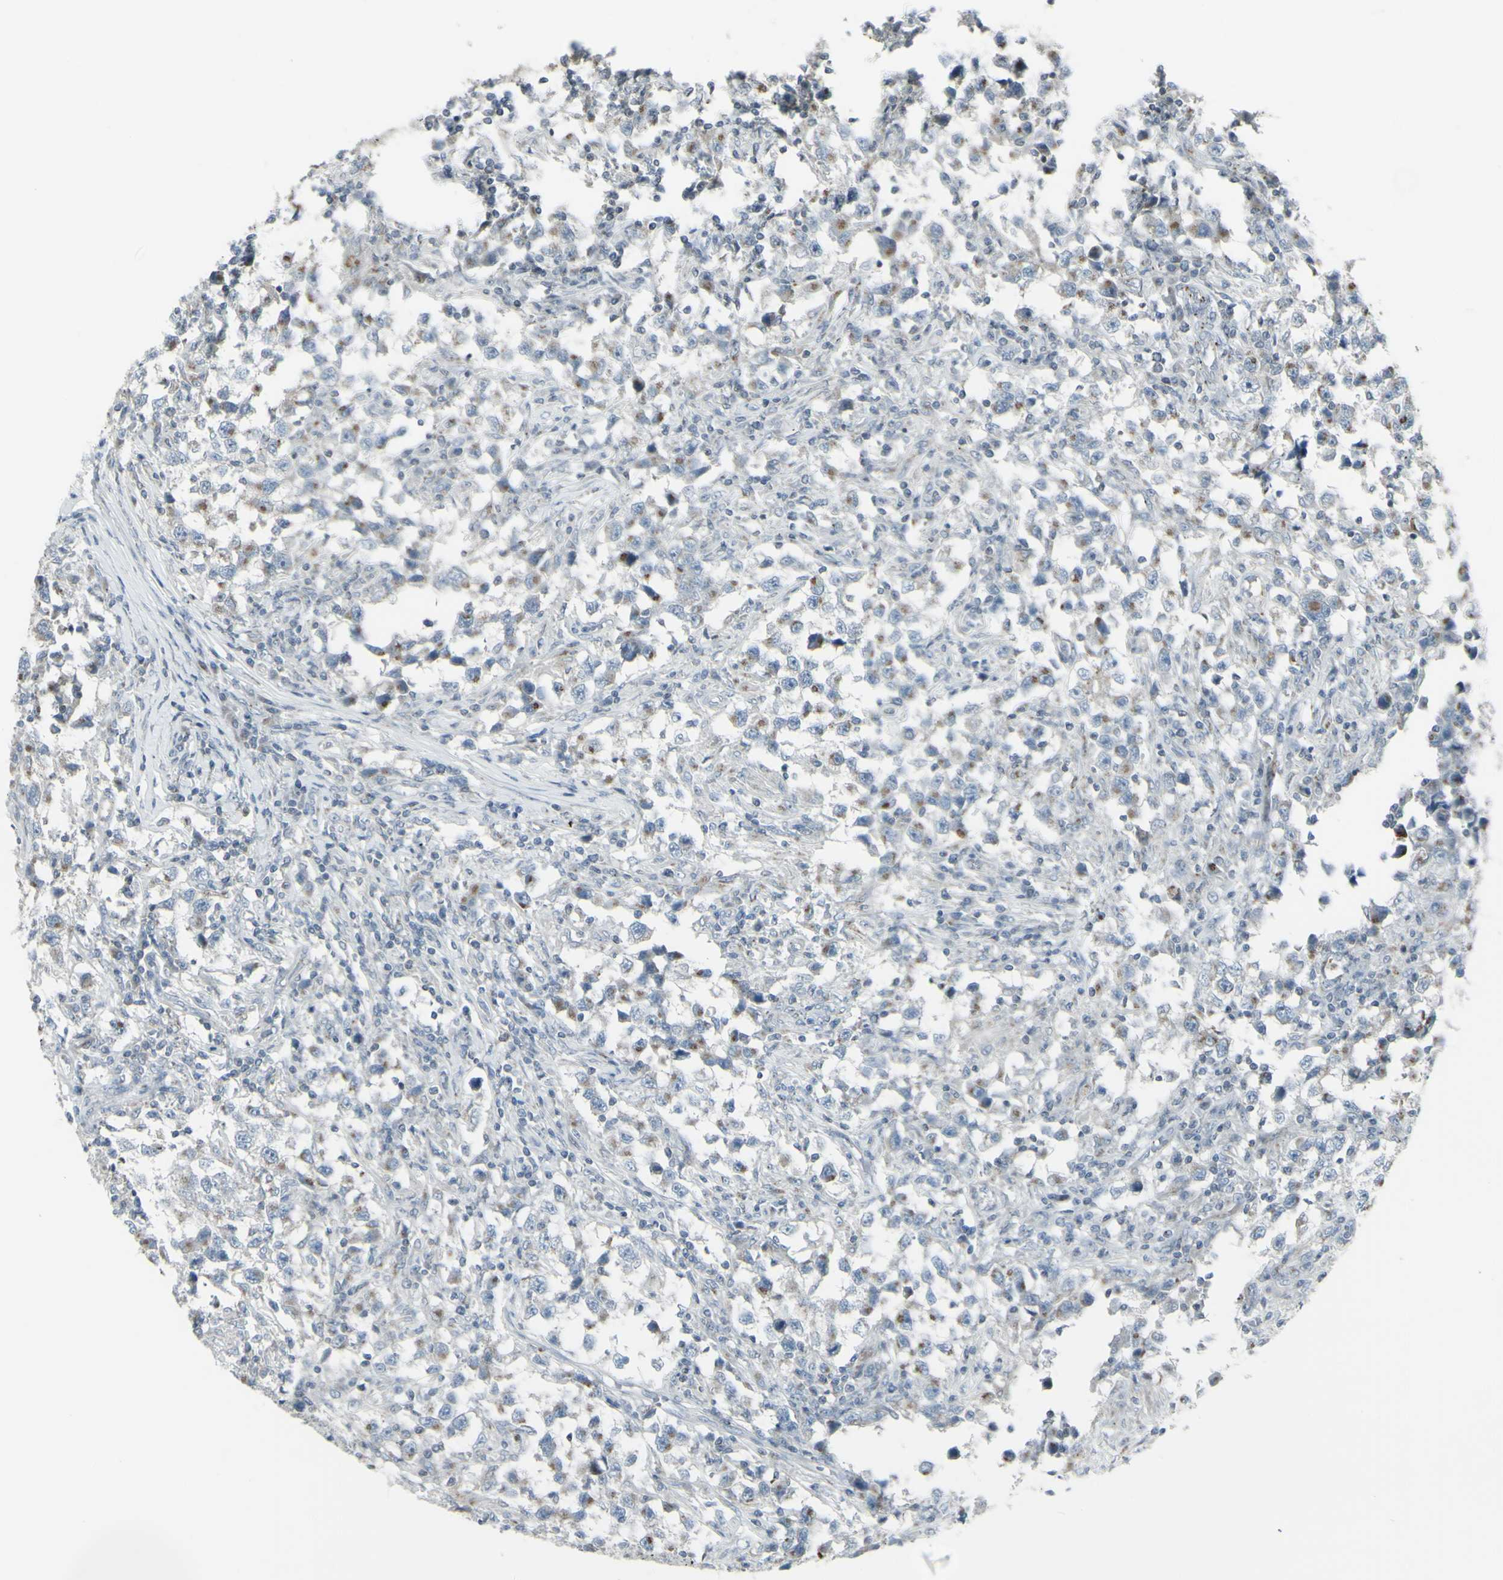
{"staining": {"intensity": "moderate", "quantity": "<25%", "location": "cytoplasmic/membranous"}, "tissue": "testis cancer", "cell_type": "Tumor cells", "image_type": "cancer", "snomed": [{"axis": "morphology", "description": "Carcinoma, Embryonal, NOS"}, {"axis": "topography", "description": "Testis"}], "caption": "Protein expression analysis of testis embryonal carcinoma demonstrates moderate cytoplasmic/membranous positivity in about <25% of tumor cells. The staining was performed using DAB (3,3'-diaminobenzidine), with brown indicating positive protein expression. Nuclei are stained blue with hematoxylin.", "gene": "GALNT6", "patient": {"sex": "male", "age": 21}}